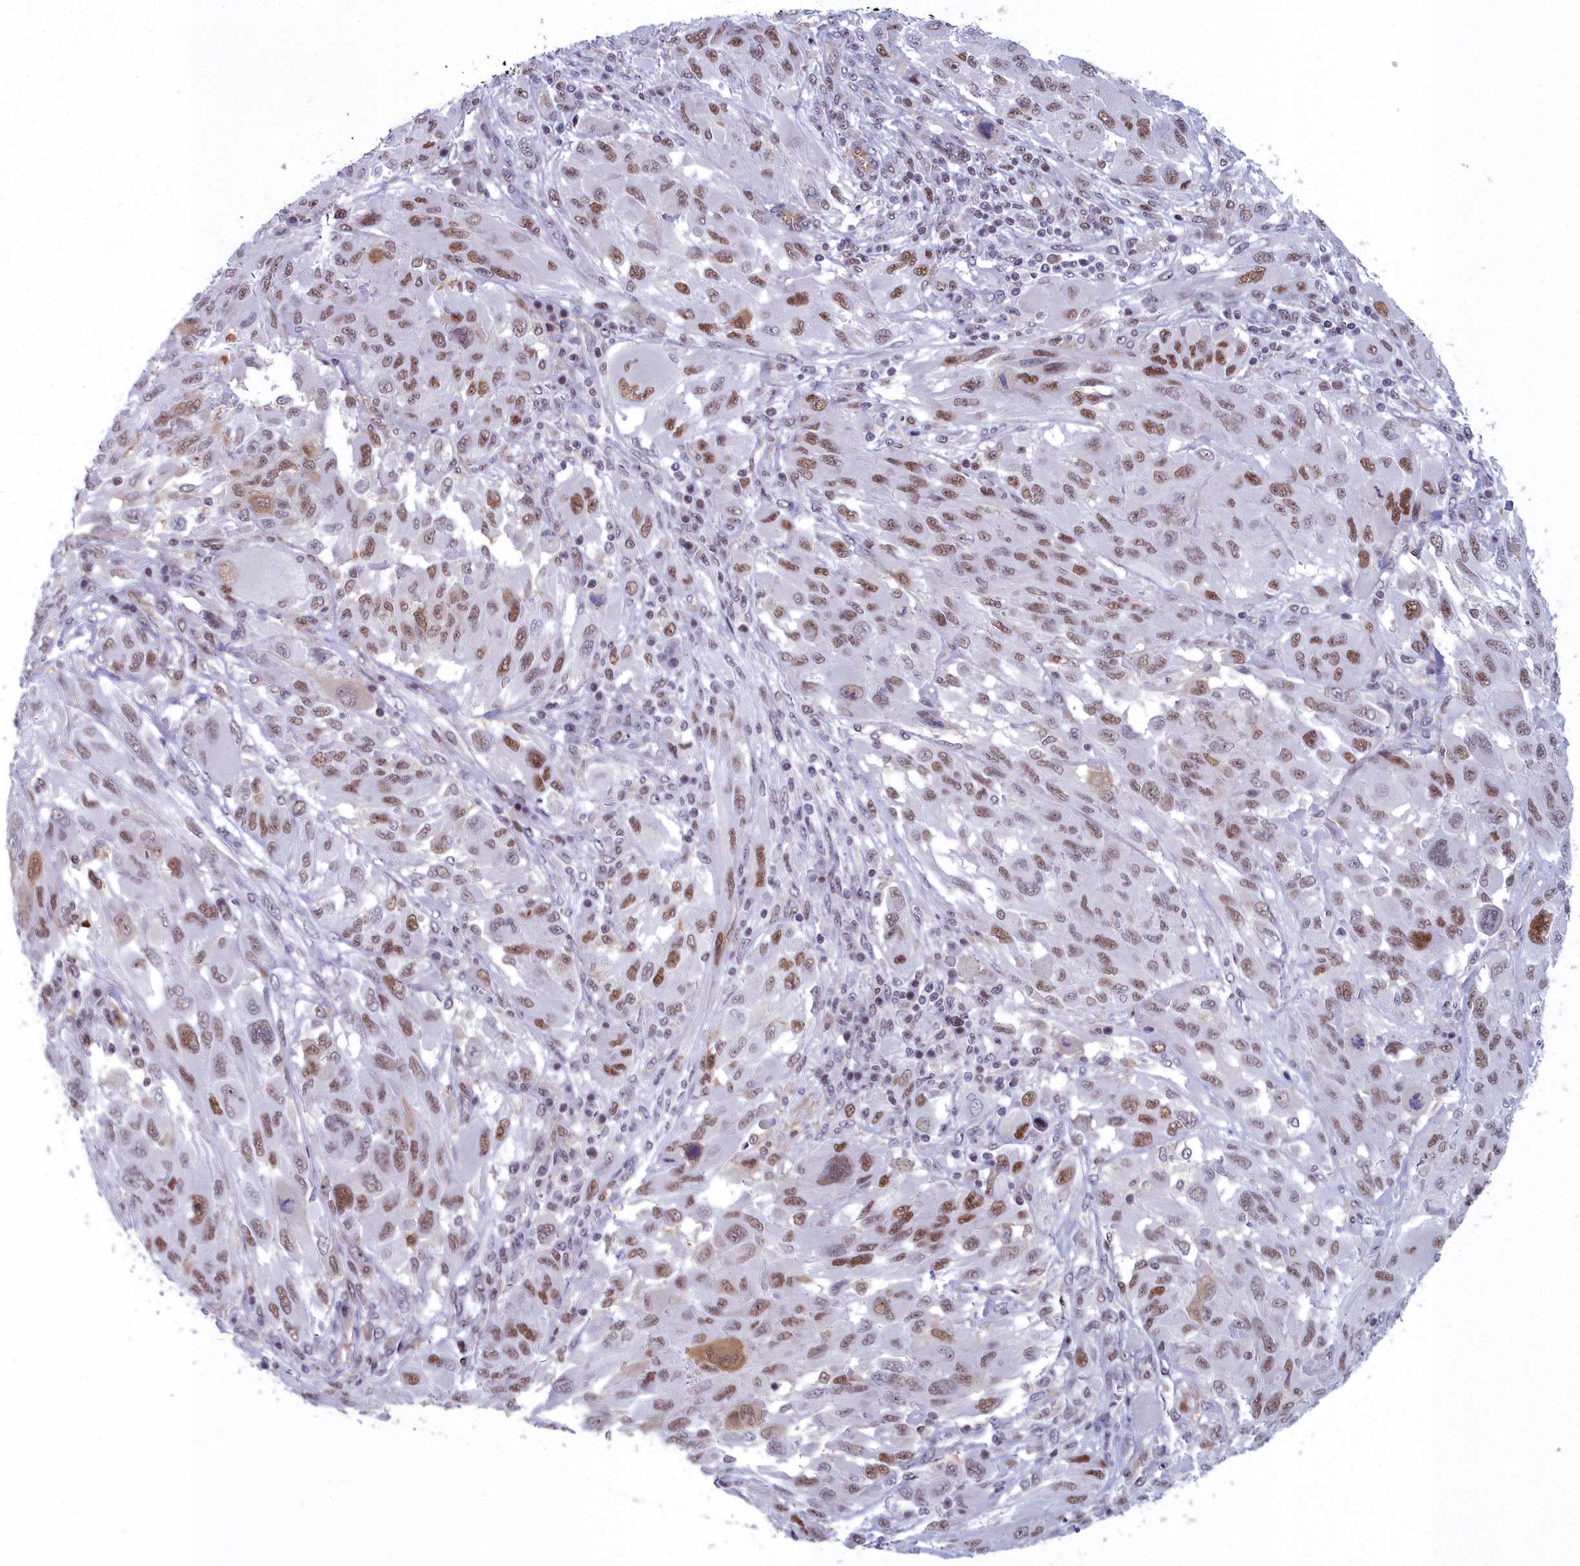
{"staining": {"intensity": "moderate", "quantity": ">75%", "location": "cytoplasmic/membranous,nuclear"}, "tissue": "melanoma", "cell_type": "Tumor cells", "image_type": "cancer", "snomed": [{"axis": "morphology", "description": "Malignant melanoma, NOS"}, {"axis": "topography", "description": "Skin"}], "caption": "Immunohistochemical staining of human melanoma displays medium levels of moderate cytoplasmic/membranous and nuclear positivity in about >75% of tumor cells.", "gene": "CCDC97", "patient": {"sex": "female", "age": 91}}